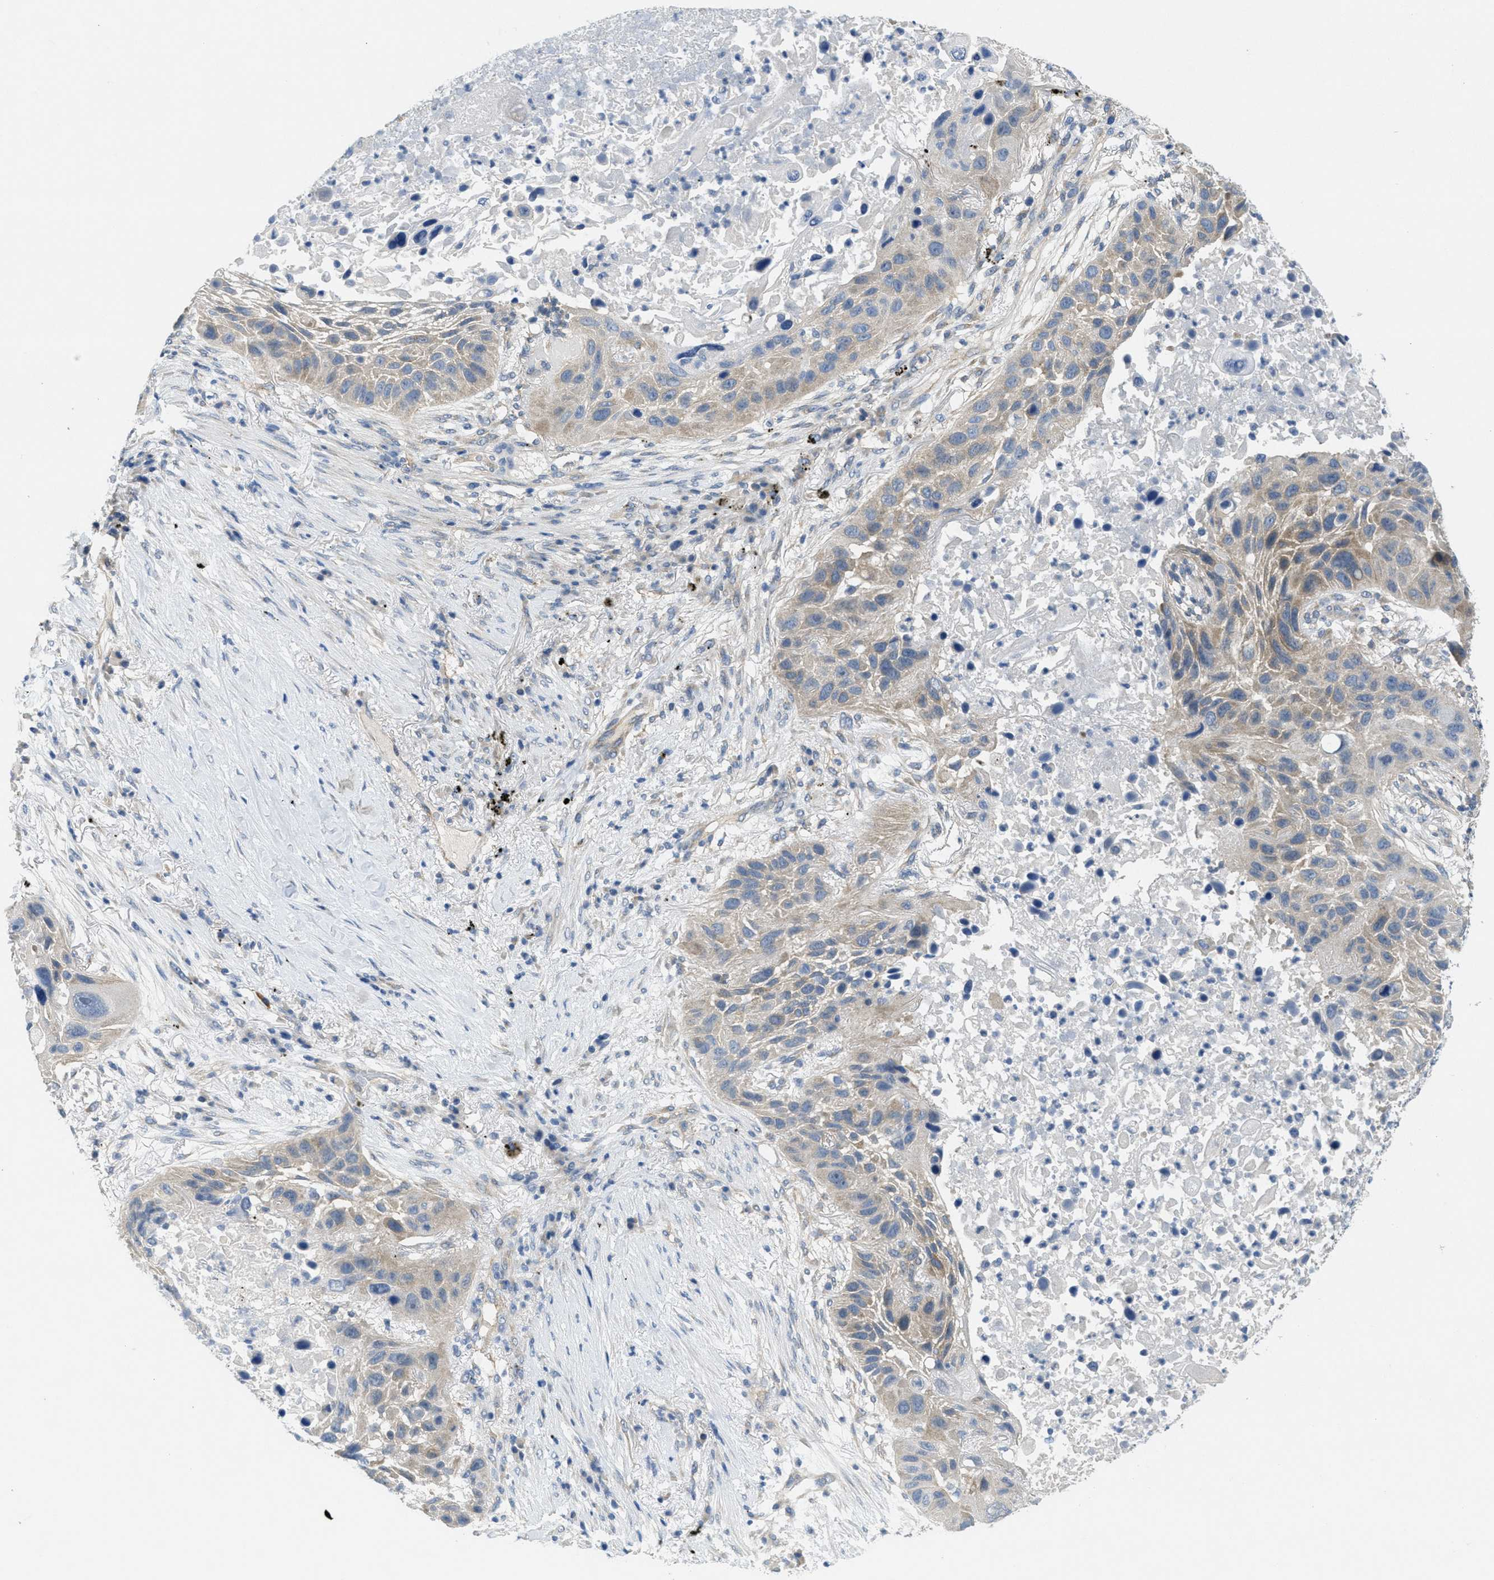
{"staining": {"intensity": "weak", "quantity": "25%-75%", "location": "cytoplasmic/membranous"}, "tissue": "lung cancer", "cell_type": "Tumor cells", "image_type": "cancer", "snomed": [{"axis": "morphology", "description": "Squamous cell carcinoma, NOS"}, {"axis": "topography", "description": "Lung"}], "caption": "Tumor cells display weak cytoplasmic/membranous staining in approximately 25%-75% of cells in lung squamous cell carcinoma. (brown staining indicates protein expression, while blue staining denotes nuclei).", "gene": "ZFYVE9", "patient": {"sex": "male", "age": 57}}